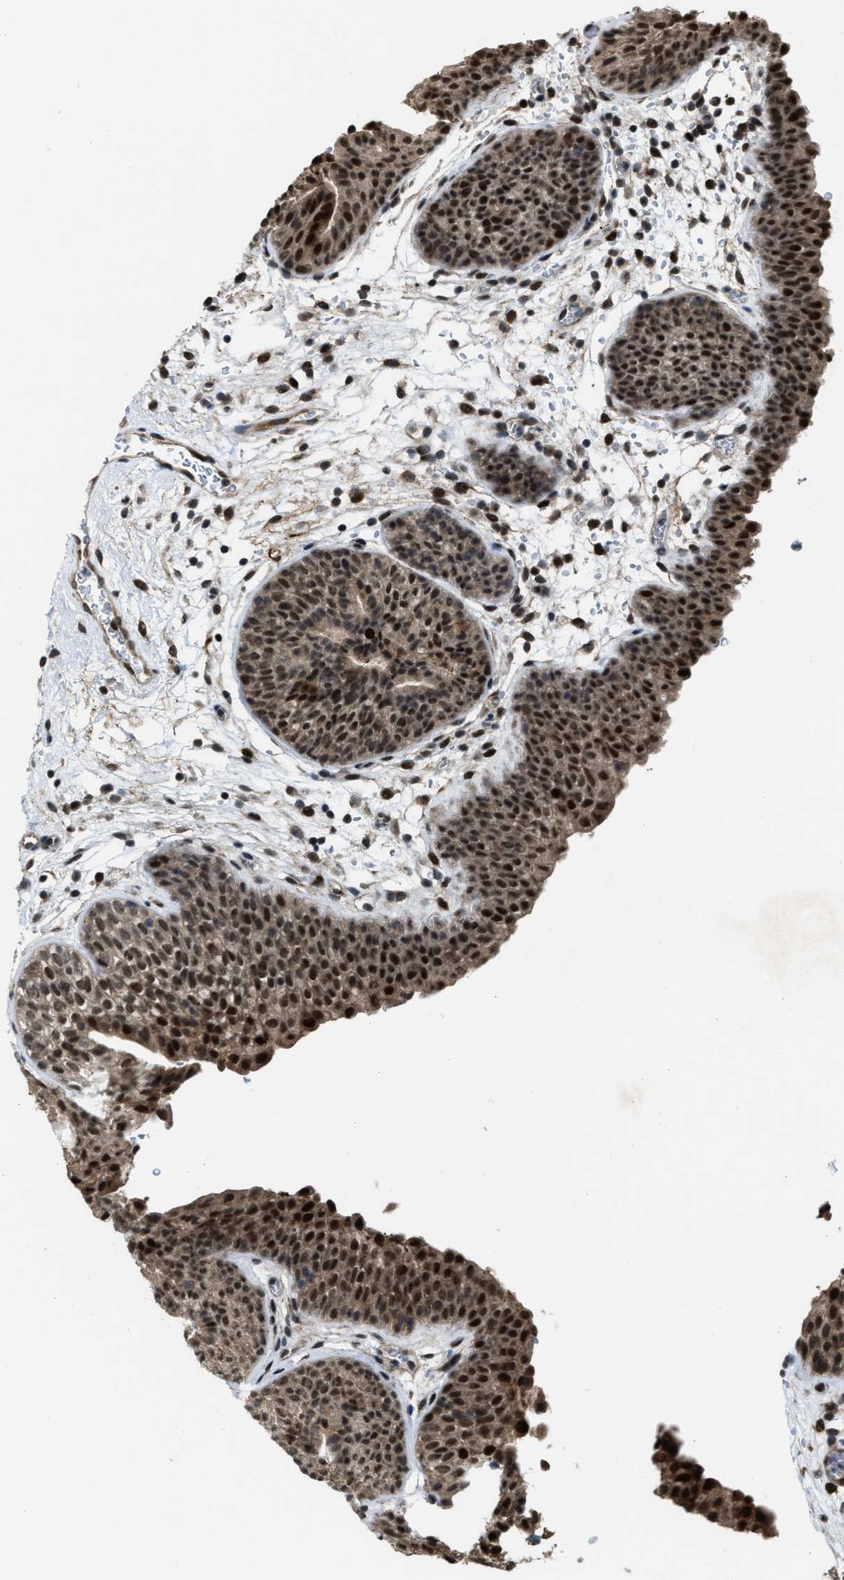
{"staining": {"intensity": "strong", "quantity": ">75%", "location": "cytoplasmic/membranous,nuclear"}, "tissue": "urinary bladder", "cell_type": "Urothelial cells", "image_type": "normal", "snomed": [{"axis": "morphology", "description": "Normal tissue, NOS"}, {"axis": "topography", "description": "Urinary bladder"}], "caption": "The micrograph shows staining of normal urinary bladder, revealing strong cytoplasmic/membranous,nuclear protein positivity (brown color) within urothelial cells.", "gene": "ZNF250", "patient": {"sex": "male", "age": 37}}